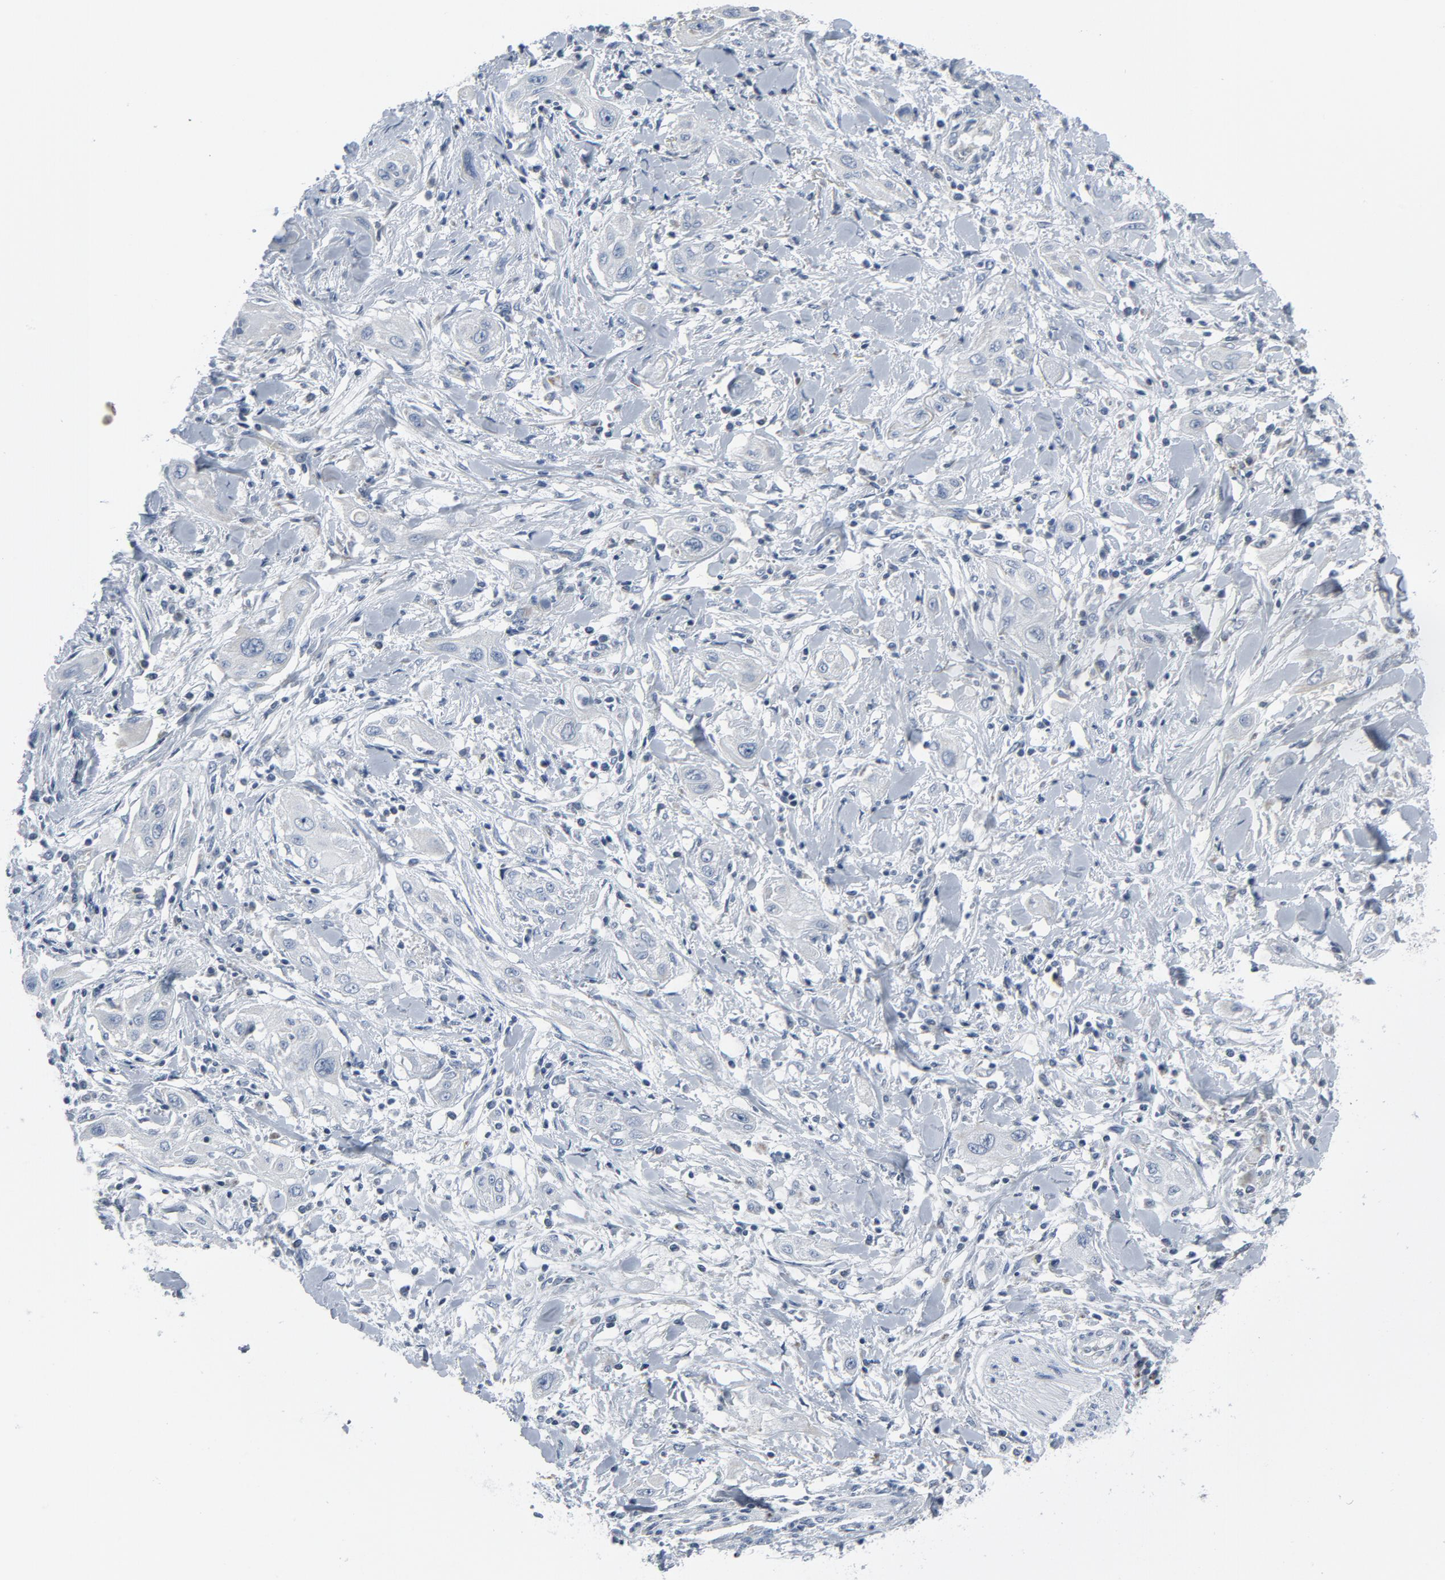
{"staining": {"intensity": "negative", "quantity": "none", "location": "none"}, "tissue": "lung cancer", "cell_type": "Tumor cells", "image_type": "cancer", "snomed": [{"axis": "morphology", "description": "Squamous cell carcinoma, NOS"}, {"axis": "topography", "description": "Lung"}], "caption": "This is an IHC micrograph of human lung cancer (squamous cell carcinoma). There is no expression in tumor cells.", "gene": "GPX2", "patient": {"sex": "female", "age": 47}}